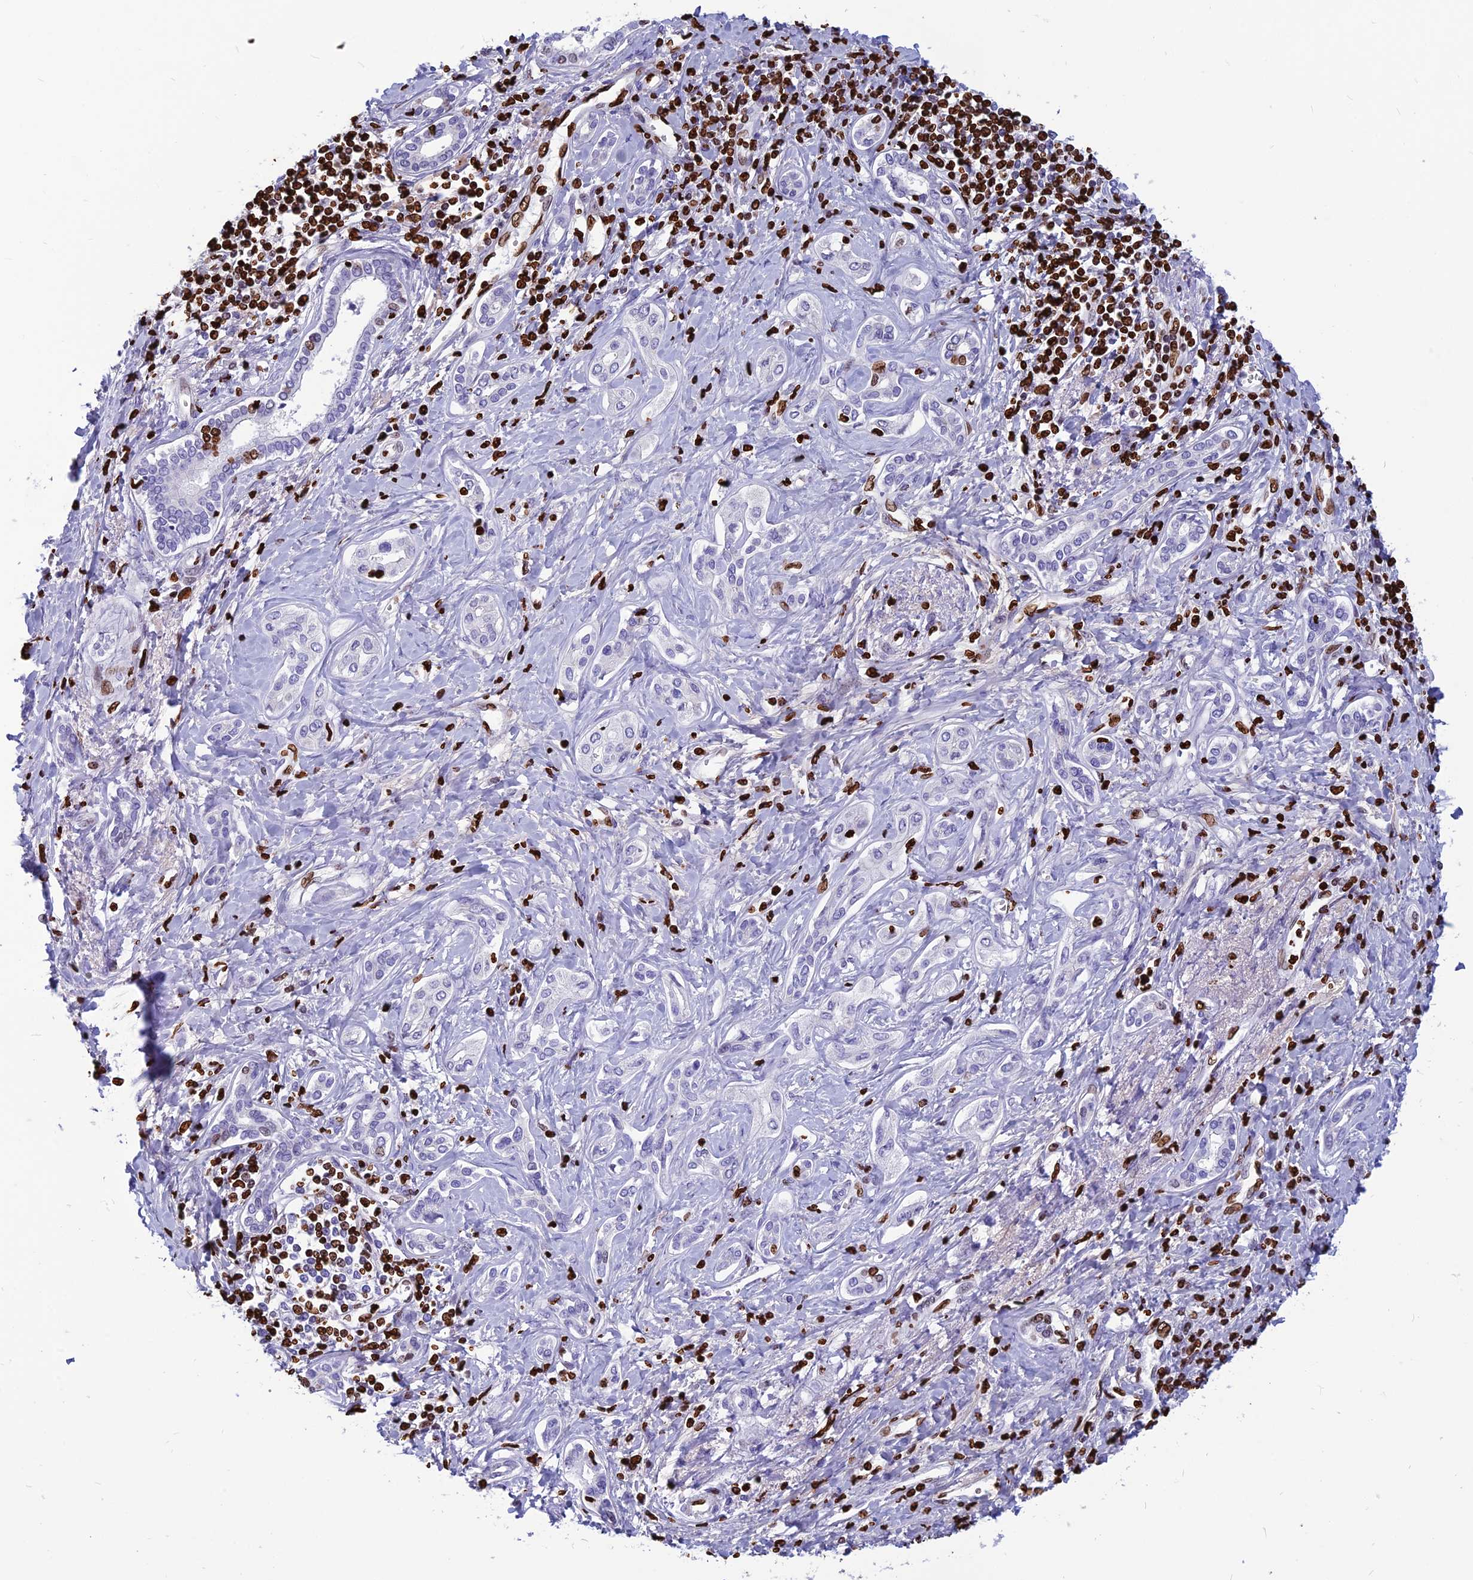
{"staining": {"intensity": "negative", "quantity": "none", "location": "none"}, "tissue": "liver cancer", "cell_type": "Tumor cells", "image_type": "cancer", "snomed": [{"axis": "morphology", "description": "Cholangiocarcinoma"}, {"axis": "topography", "description": "Liver"}], "caption": "Liver cancer stained for a protein using IHC displays no staining tumor cells.", "gene": "AKAP17A", "patient": {"sex": "female", "age": 77}}